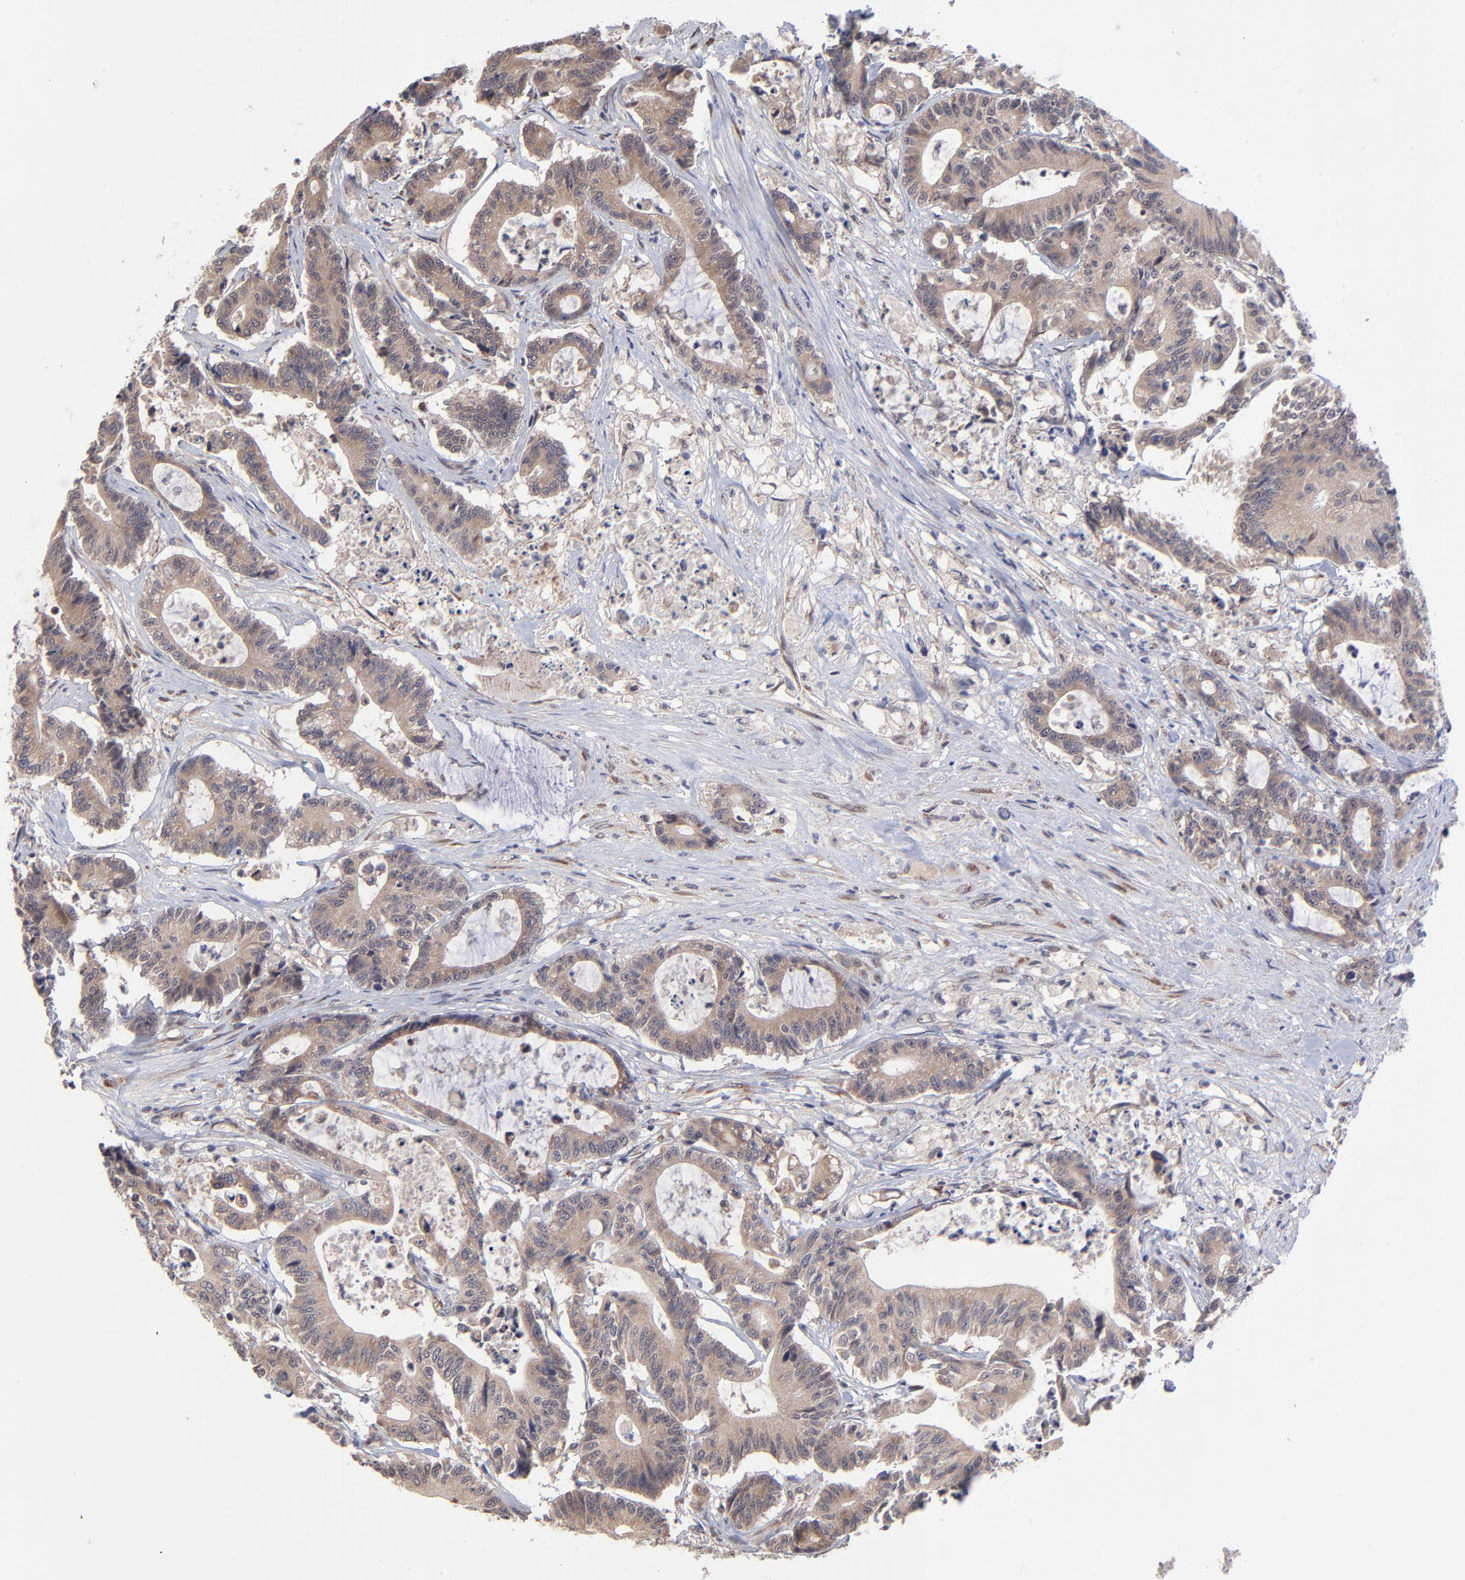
{"staining": {"intensity": "weak", "quantity": ">75%", "location": "cytoplasmic/membranous"}, "tissue": "colorectal cancer", "cell_type": "Tumor cells", "image_type": "cancer", "snomed": [{"axis": "morphology", "description": "Adenocarcinoma, NOS"}, {"axis": "topography", "description": "Colon"}], "caption": "Tumor cells display weak cytoplasmic/membranous expression in about >75% of cells in colorectal cancer (adenocarcinoma). Nuclei are stained in blue.", "gene": "CHL1", "patient": {"sex": "female", "age": 84}}